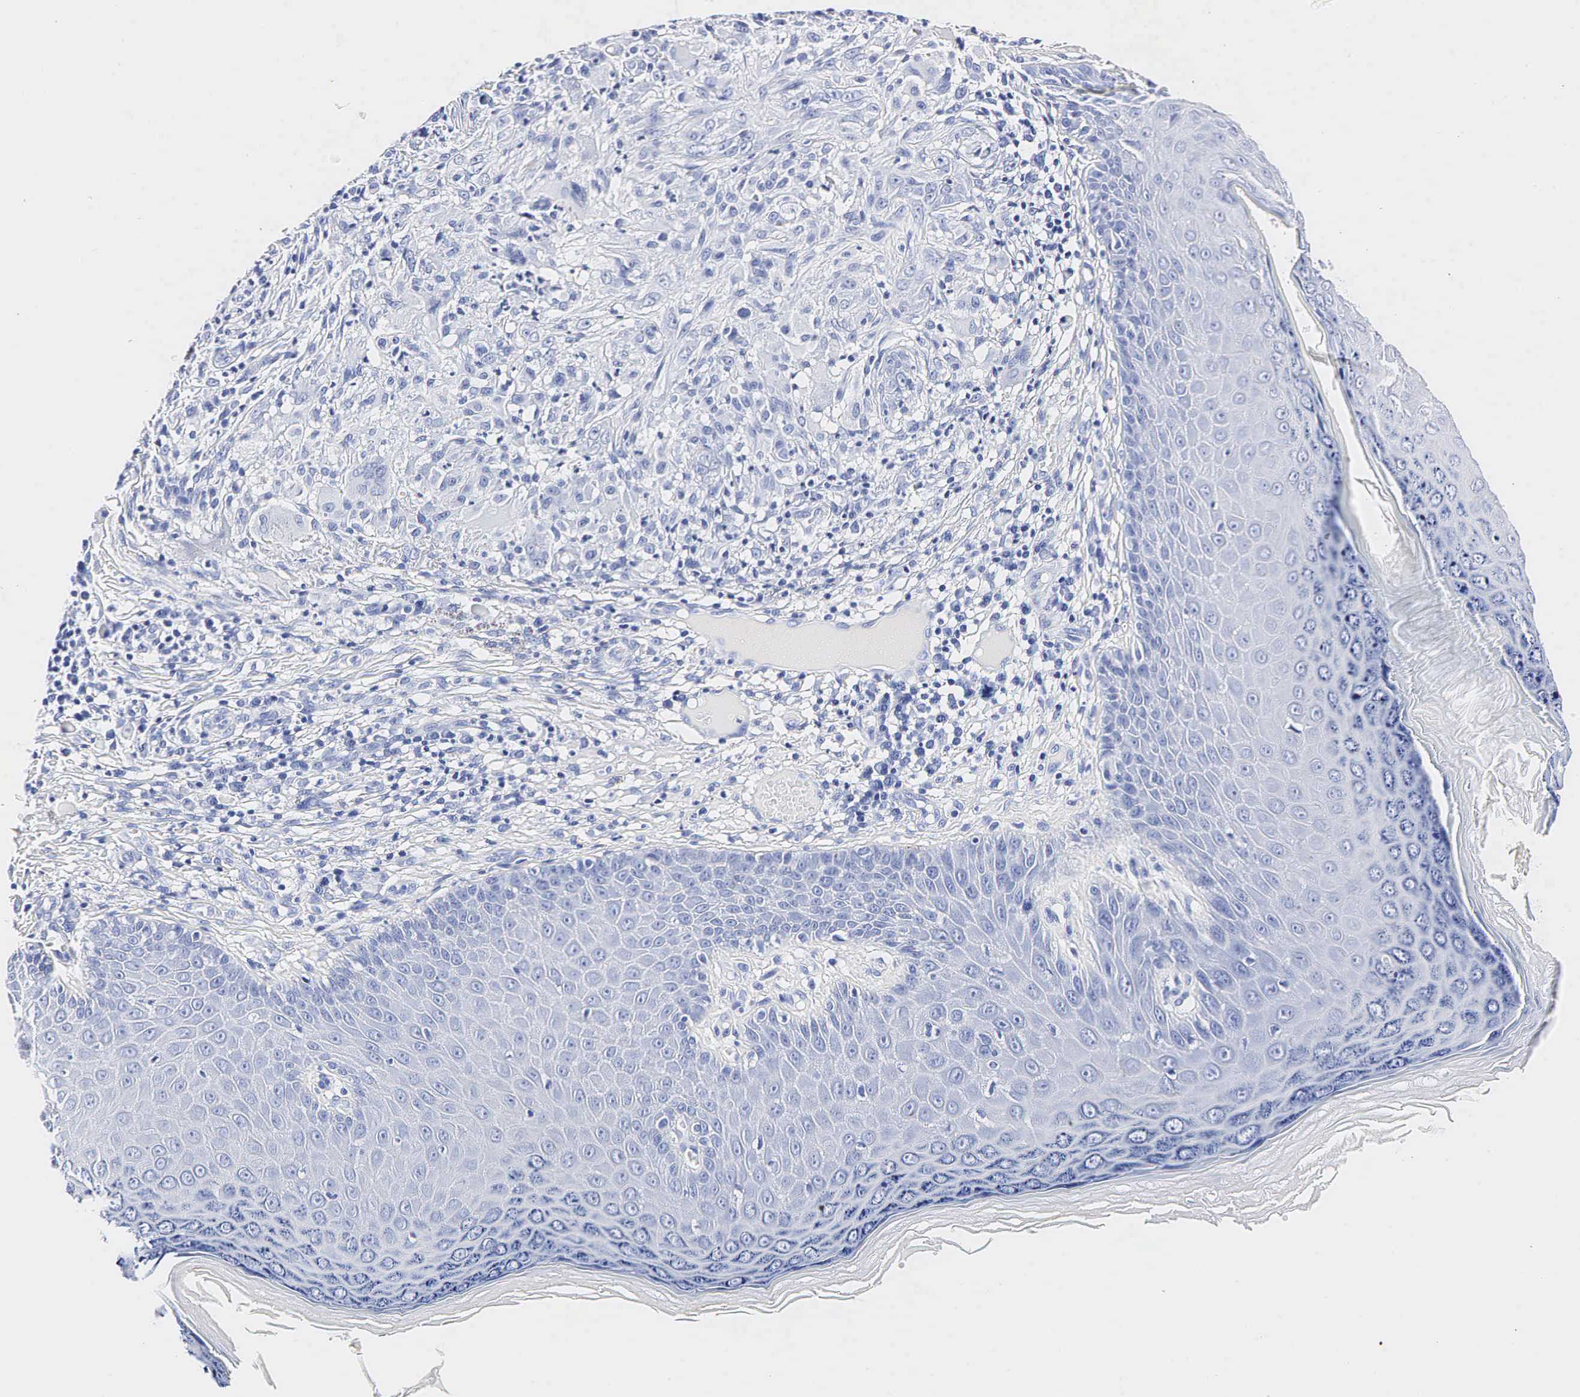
{"staining": {"intensity": "negative", "quantity": "none", "location": "none"}, "tissue": "skin cancer", "cell_type": "Tumor cells", "image_type": "cancer", "snomed": [{"axis": "morphology", "description": "Normal tissue, NOS"}, {"axis": "morphology", "description": "Basal cell carcinoma"}, {"axis": "topography", "description": "Skin"}], "caption": "Immunohistochemistry image of neoplastic tissue: human skin cancer stained with DAB exhibits no significant protein staining in tumor cells. (DAB (3,3'-diaminobenzidine) immunohistochemistry (IHC), high magnification).", "gene": "TG", "patient": {"sex": "male", "age": 74}}